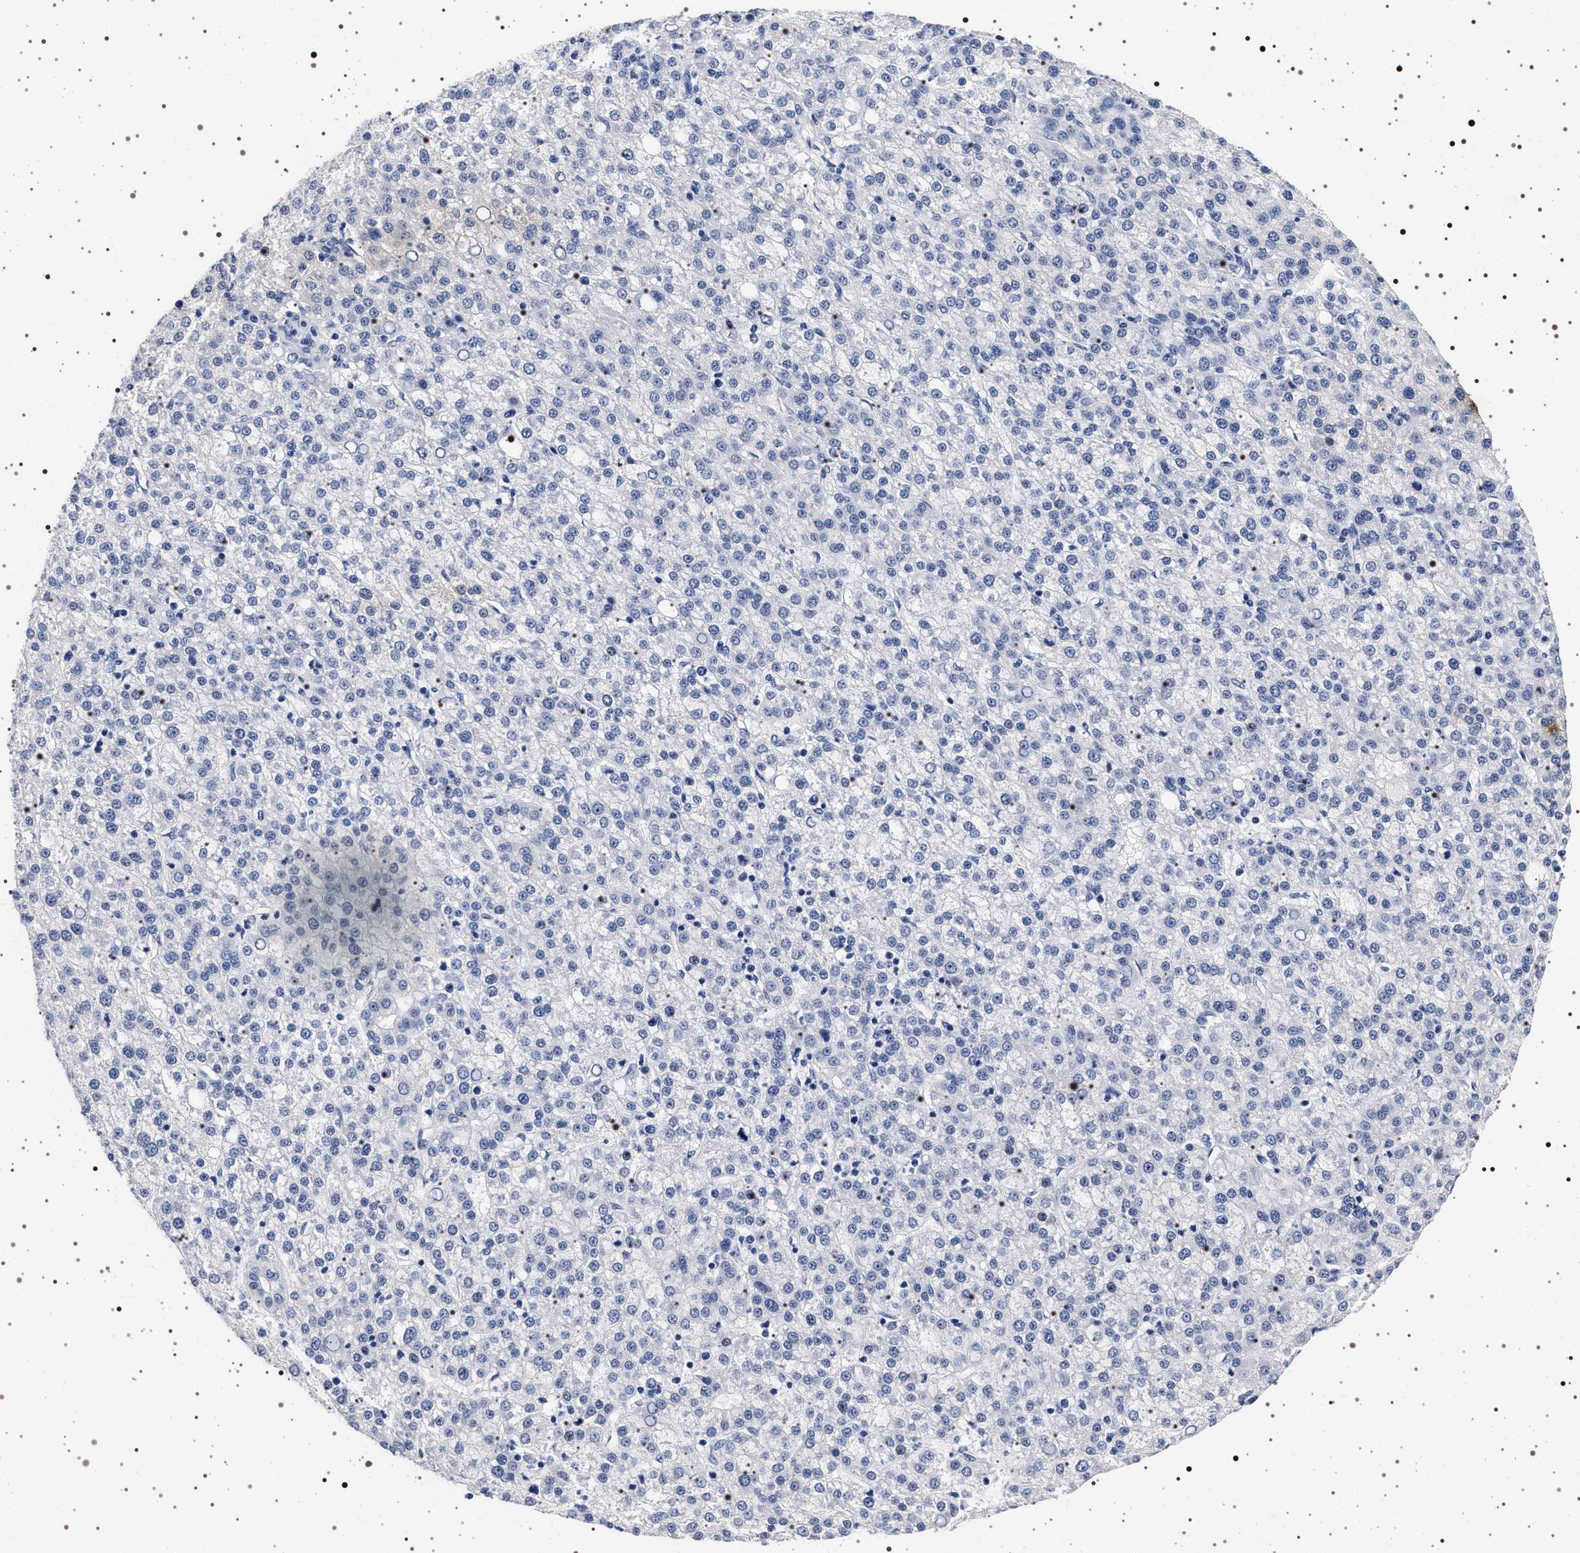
{"staining": {"intensity": "negative", "quantity": "none", "location": "none"}, "tissue": "liver cancer", "cell_type": "Tumor cells", "image_type": "cancer", "snomed": [{"axis": "morphology", "description": "Carcinoma, Hepatocellular, NOS"}, {"axis": "topography", "description": "Liver"}], "caption": "This is an immunohistochemistry photomicrograph of human liver cancer. There is no positivity in tumor cells.", "gene": "MAPK10", "patient": {"sex": "female", "age": 58}}